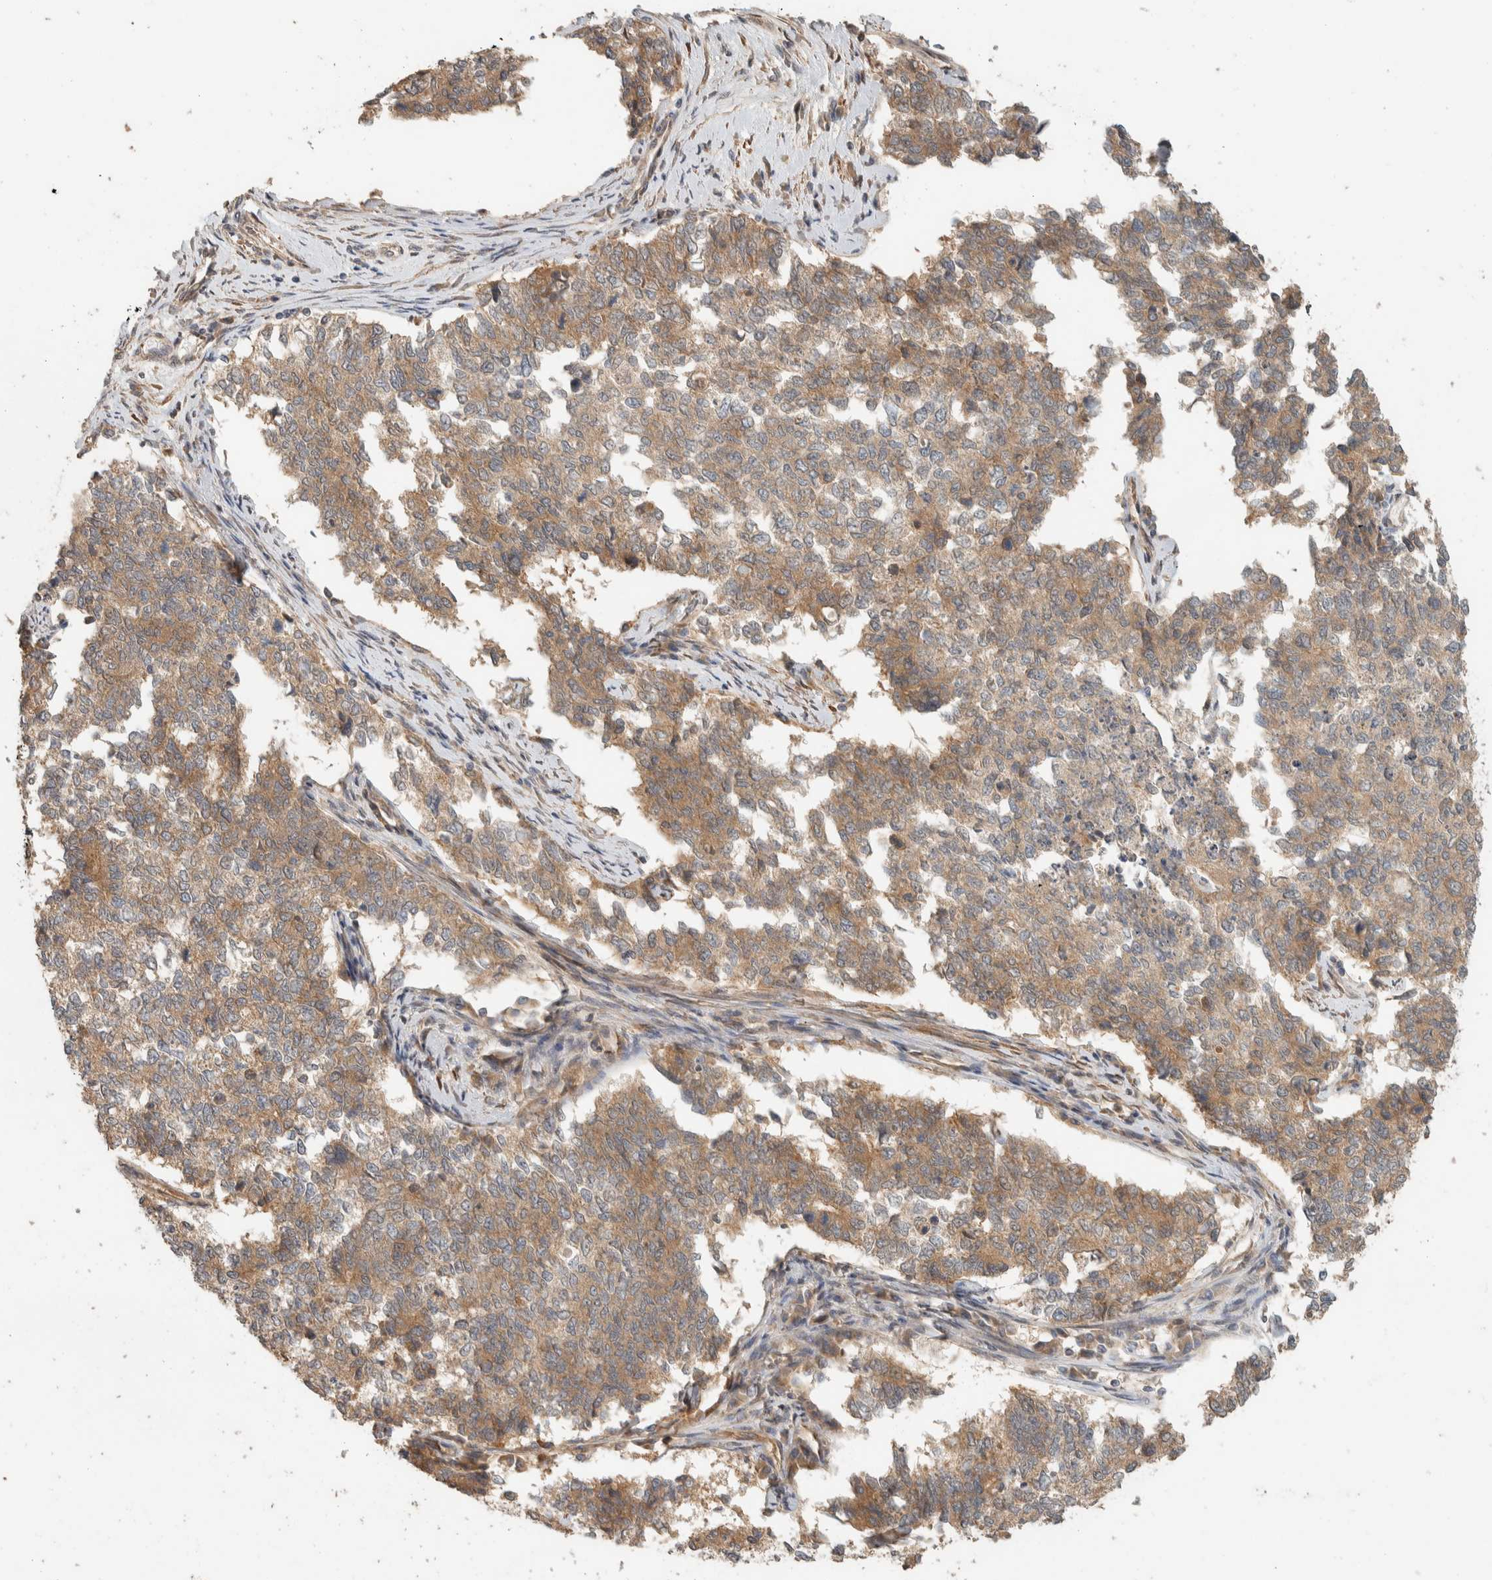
{"staining": {"intensity": "moderate", "quantity": ">75%", "location": "cytoplasmic/membranous"}, "tissue": "cervical cancer", "cell_type": "Tumor cells", "image_type": "cancer", "snomed": [{"axis": "morphology", "description": "Squamous cell carcinoma, NOS"}, {"axis": "topography", "description": "Cervix"}], "caption": "Immunohistochemistry (IHC) of cervical cancer (squamous cell carcinoma) exhibits medium levels of moderate cytoplasmic/membranous staining in approximately >75% of tumor cells. The staining was performed using DAB to visualize the protein expression in brown, while the nuclei were stained in blue with hematoxylin (Magnification: 20x).", "gene": "ADSS2", "patient": {"sex": "female", "age": 63}}